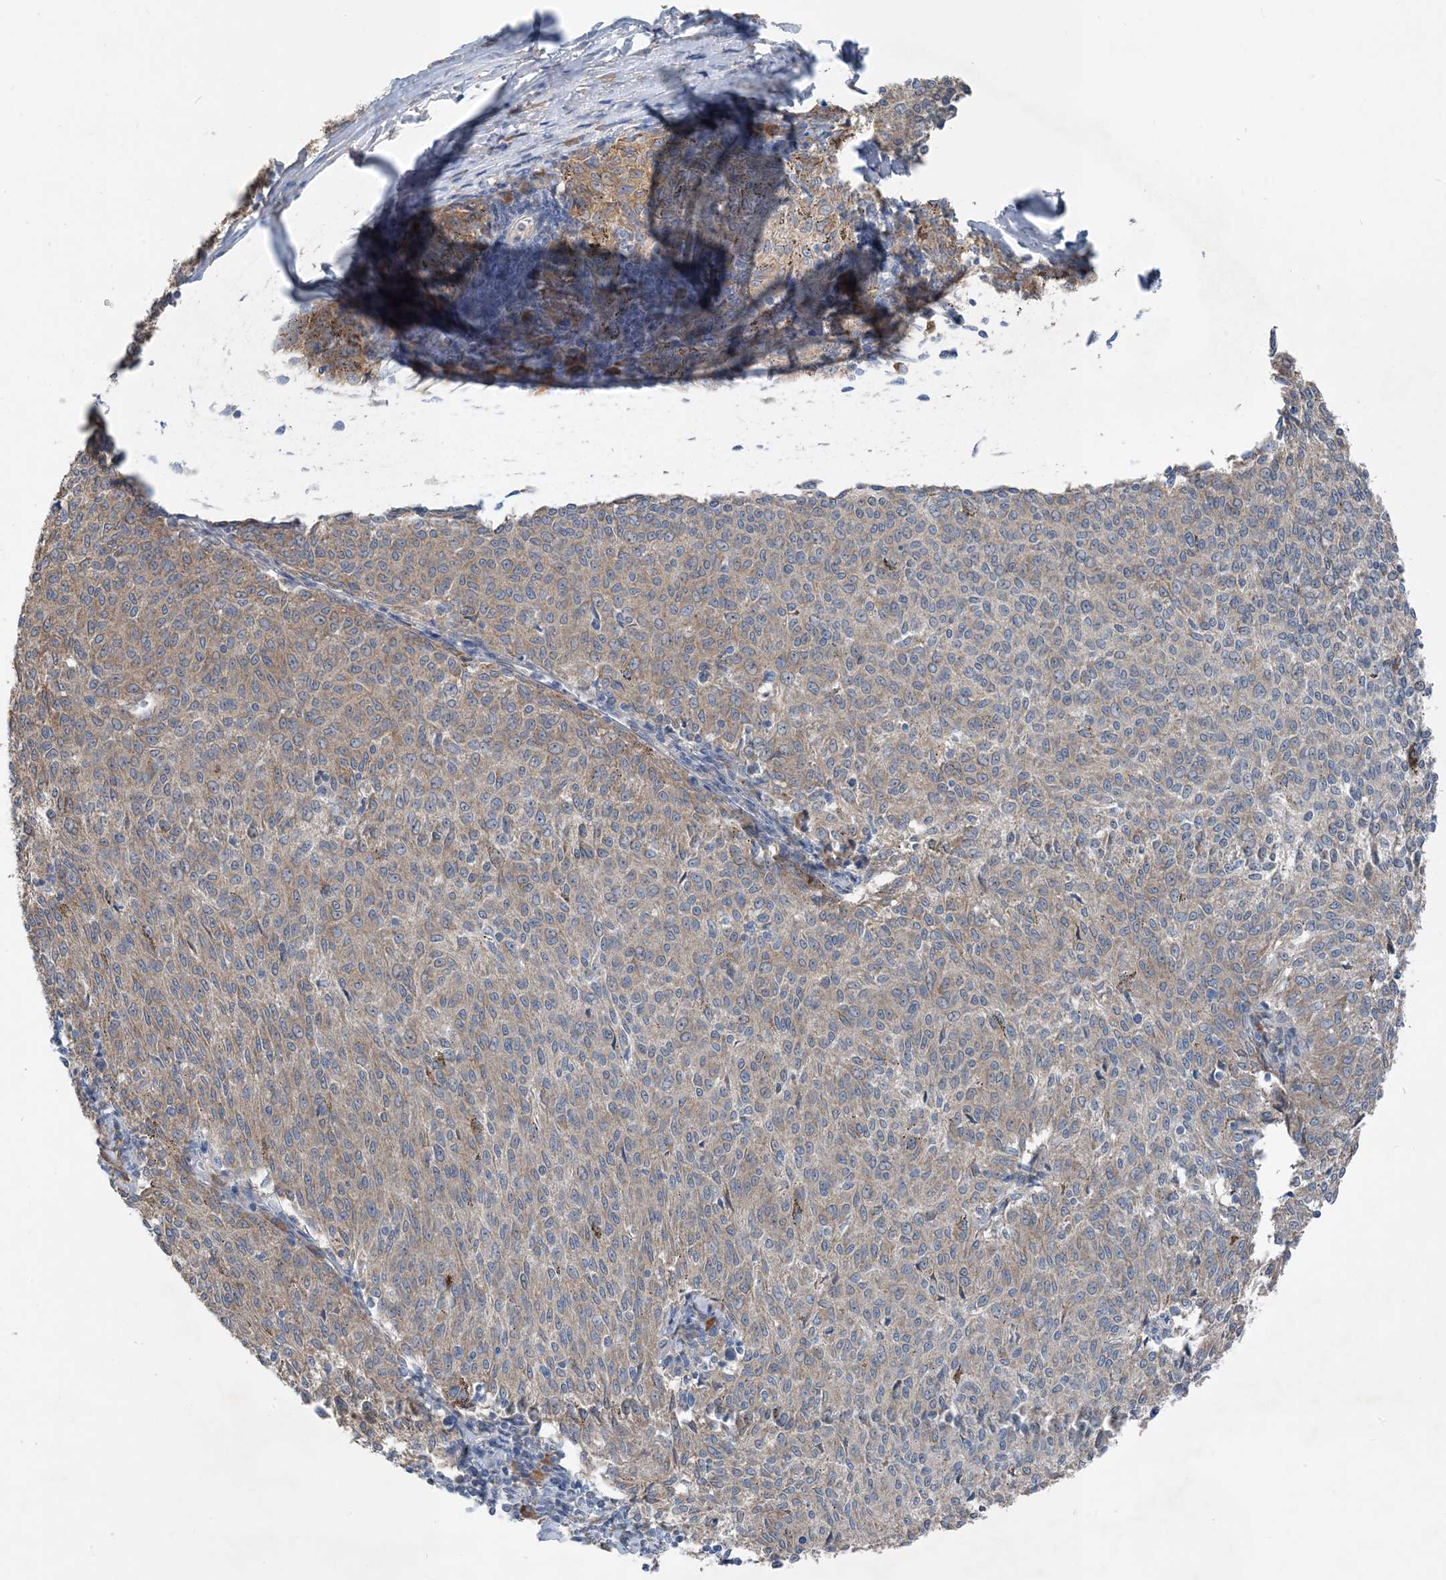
{"staining": {"intensity": "moderate", "quantity": "<25%", "location": "cytoplasmic/membranous"}, "tissue": "melanoma", "cell_type": "Tumor cells", "image_type": "cancer", "snomed": [{"axis": "morphology", "description": "Malignant melanoma, NOS"}, {"axis": "topography", "description": "Skin"}], "caption": "A photomicrograph showing moderate cytoplasmic/membranous staining in about <25% of tumor cells in melanoma, as visualized by brown immunohistochemical staining.", "gene": "DHX30", "patient": {"sex": "female", "age": 72}}